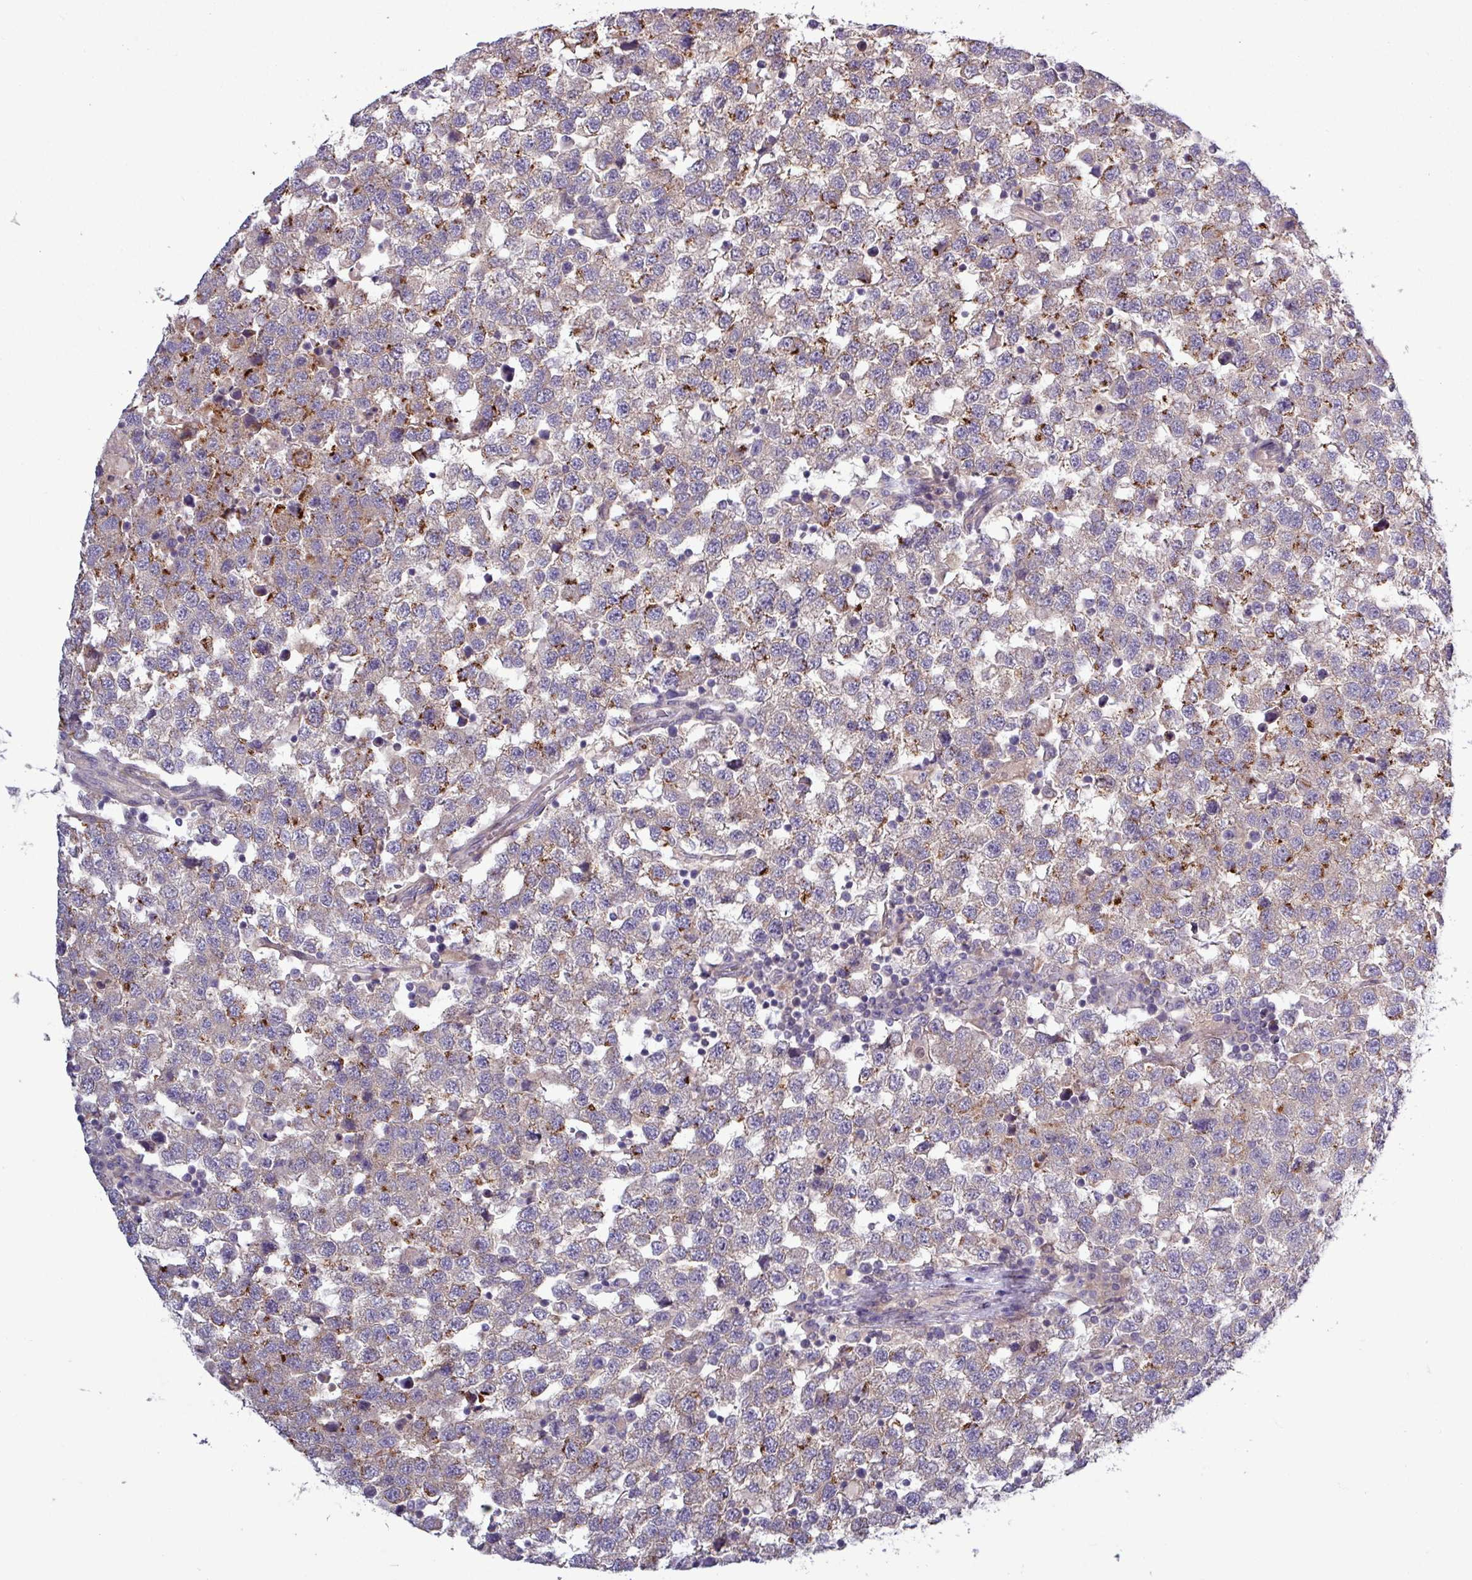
{"staining": {"intensity": "moderate", "quantity": "<25%", "location": "cytoplasmic/membranous"}, "tissue": "testis cancer", "cell_type": "Tumor cells", "image_type": "cancer", "snomed": [{"axis": "morphology", "description": "Seminoma, NOS"}, {"axis": "topography", "description": "Testis"}], "caption": "Testis seminoma was stained to show a protein in brown. There is low levels of moderate cytoplasmic/membranous positivity in about <25% of tumor cells. (DAB (3,3'-diaminobenzidine) IHC, brown staining for protein, blue staining for nuclei).", "gene": "PLIN2", "patient": {"sex": "male", "age": 34}}